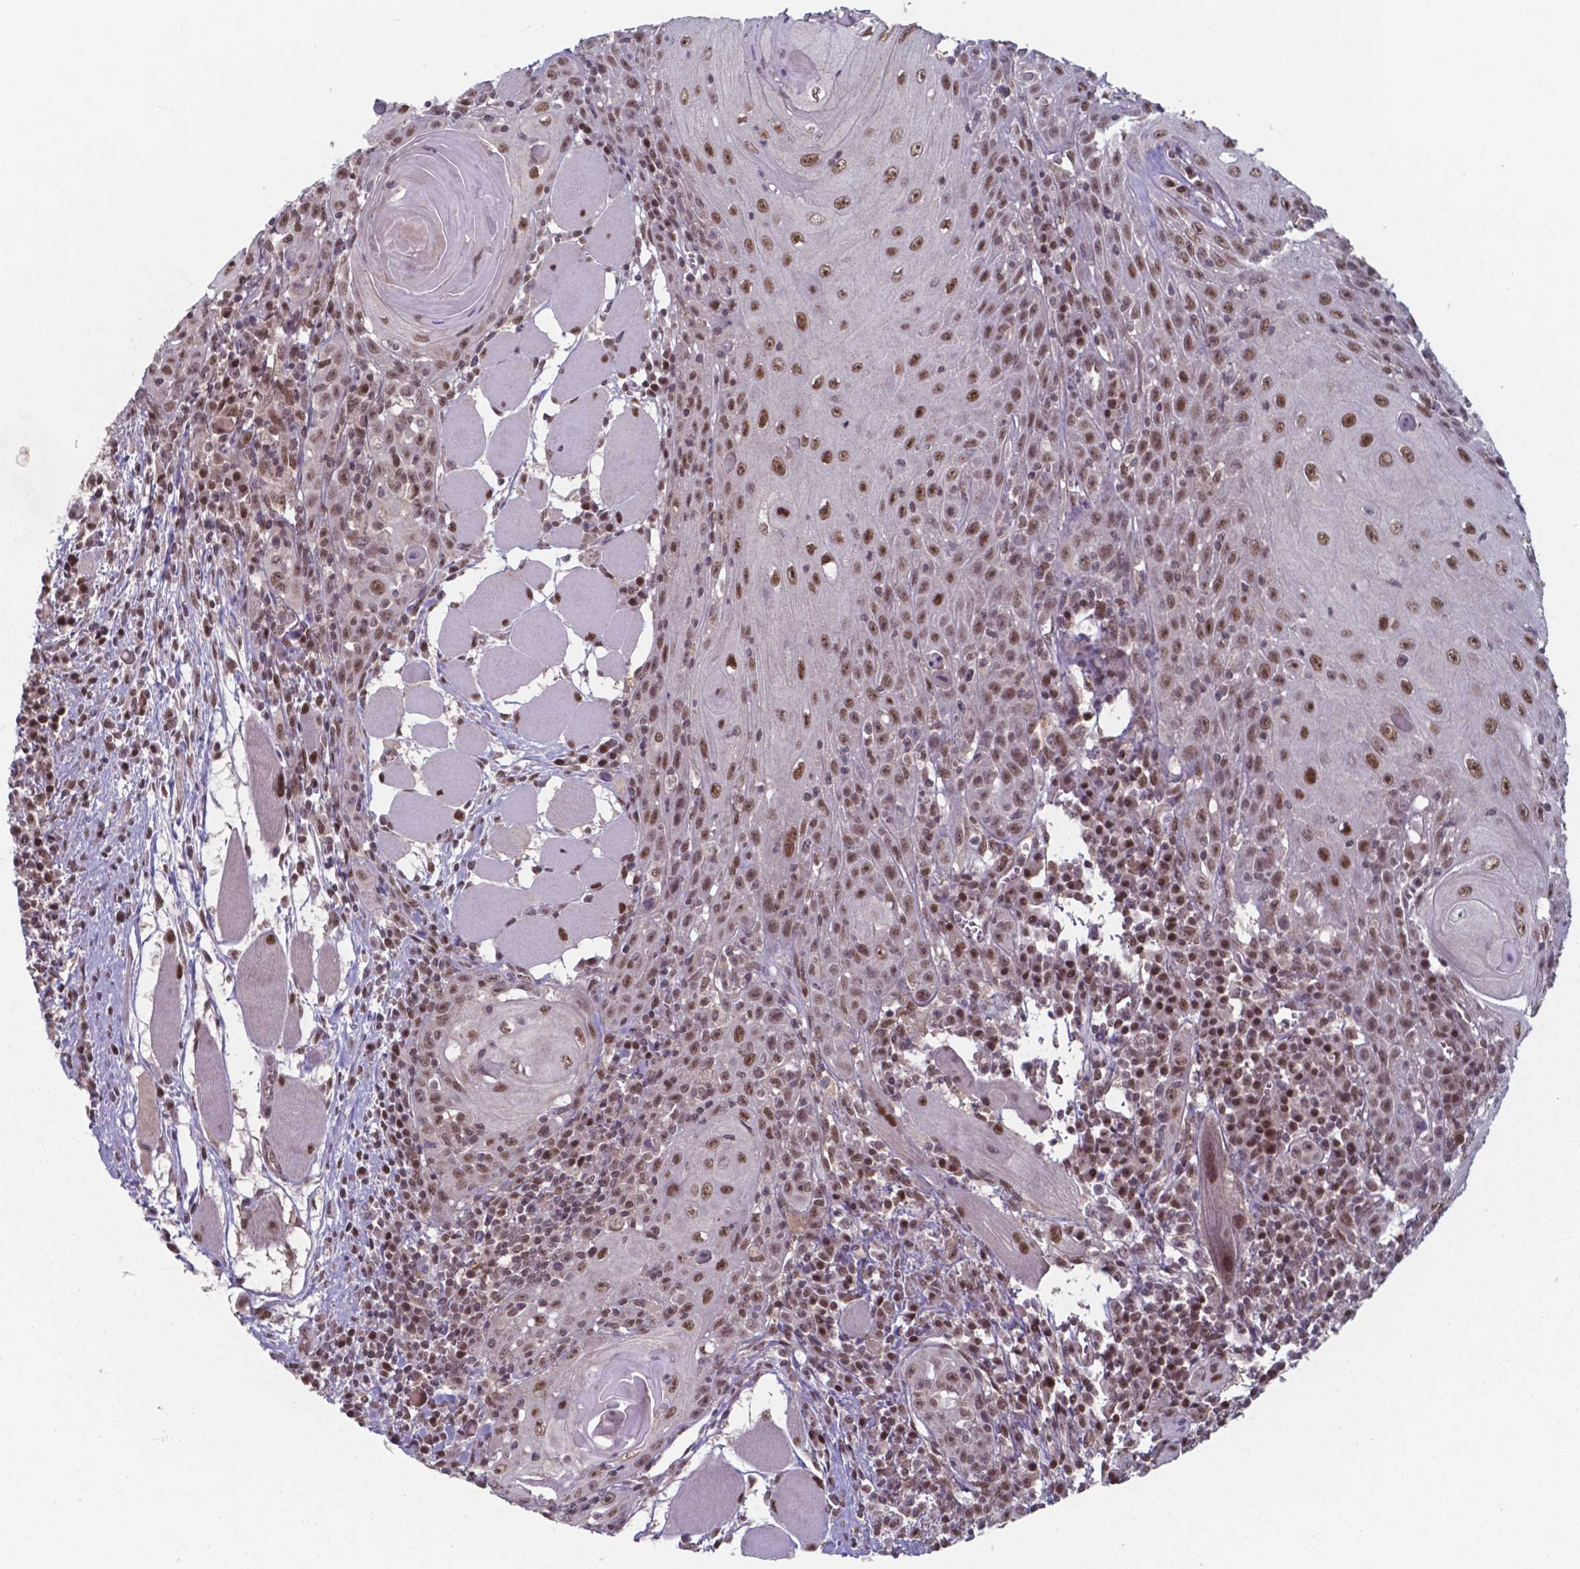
{"staining": {"intensity": "strong", "quantity": ">75%", "location": "nuclear"}, "tissue": "head and neck cancer", "cell_type": "Tumor cells", "image_type": "cancer", "snomed": [{"axis": "morphology", "description": "Normal tissue, NOS"}, {"axis": "morphology", "description": "Squamous cell carcinoma, NOS"}, {"axis": "topography", "description": "Oral tissue"}, {"axis": "topography", "description": "Head-Neck"}], "caption": "Head and neck squamous cell carcinoma stained for a protein reveals strong nuclear positivity in tumor cells.", "gene": "UBA1", "patient": {"sex": "male", "age": 52}}